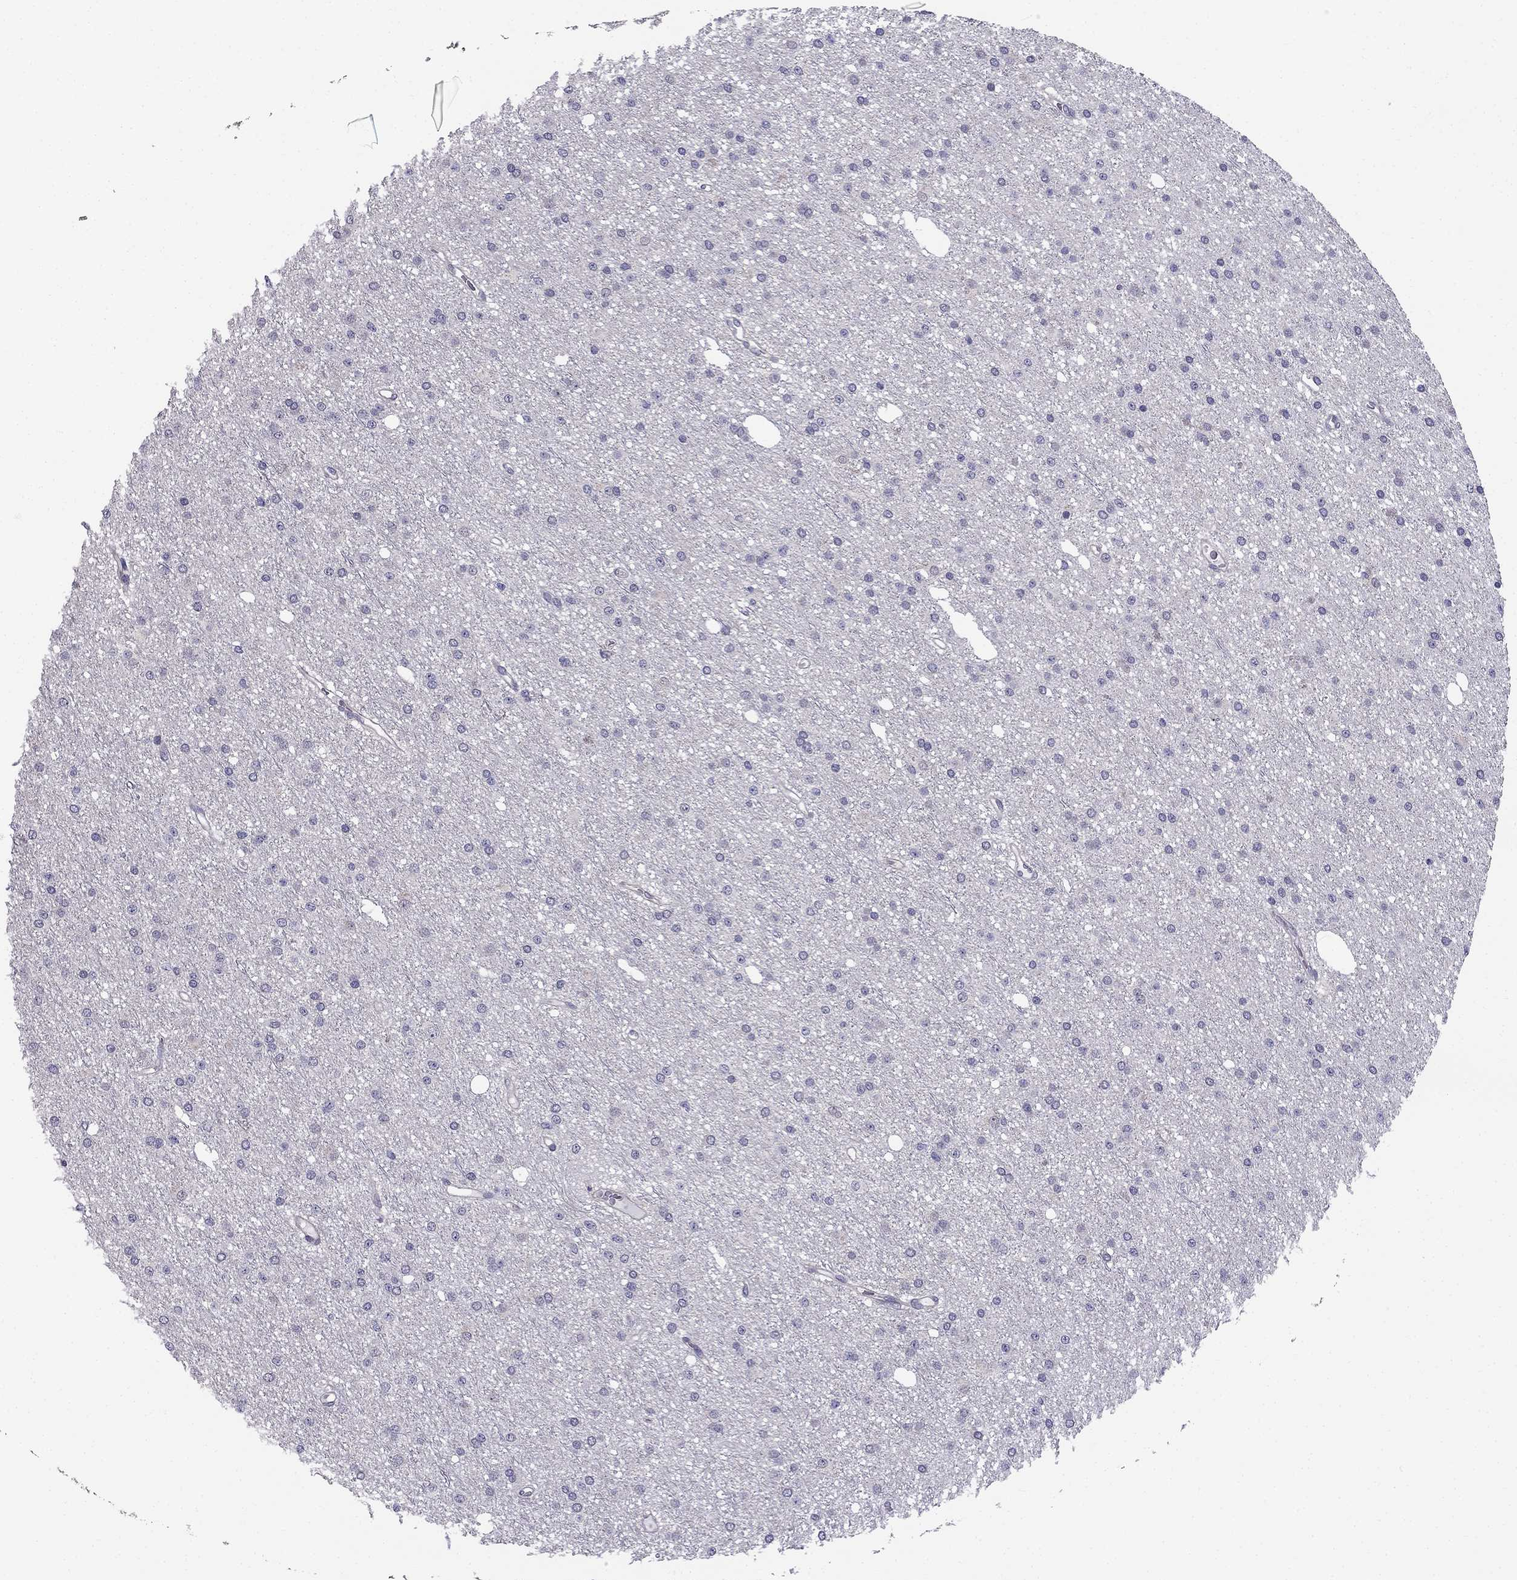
{"staining": {"intensity": "negative", "quantity": "none", "location": "none"}, "tissue": "glioma", "cell_type": "Tumor cells", "image_type": "cancer", "snomed": [{"axis": "morphology", "description": "Glioma, malignant, Low grade"}, {"axis": "topography", "description": "Brain"}], "caption": "This is a histopathology image of immunohistochemistry (IHC) staining of glioma, which shows no staining in tumor cells.", "gene": "HSFX1", "patient": {"sex": "male", "age": 27}}